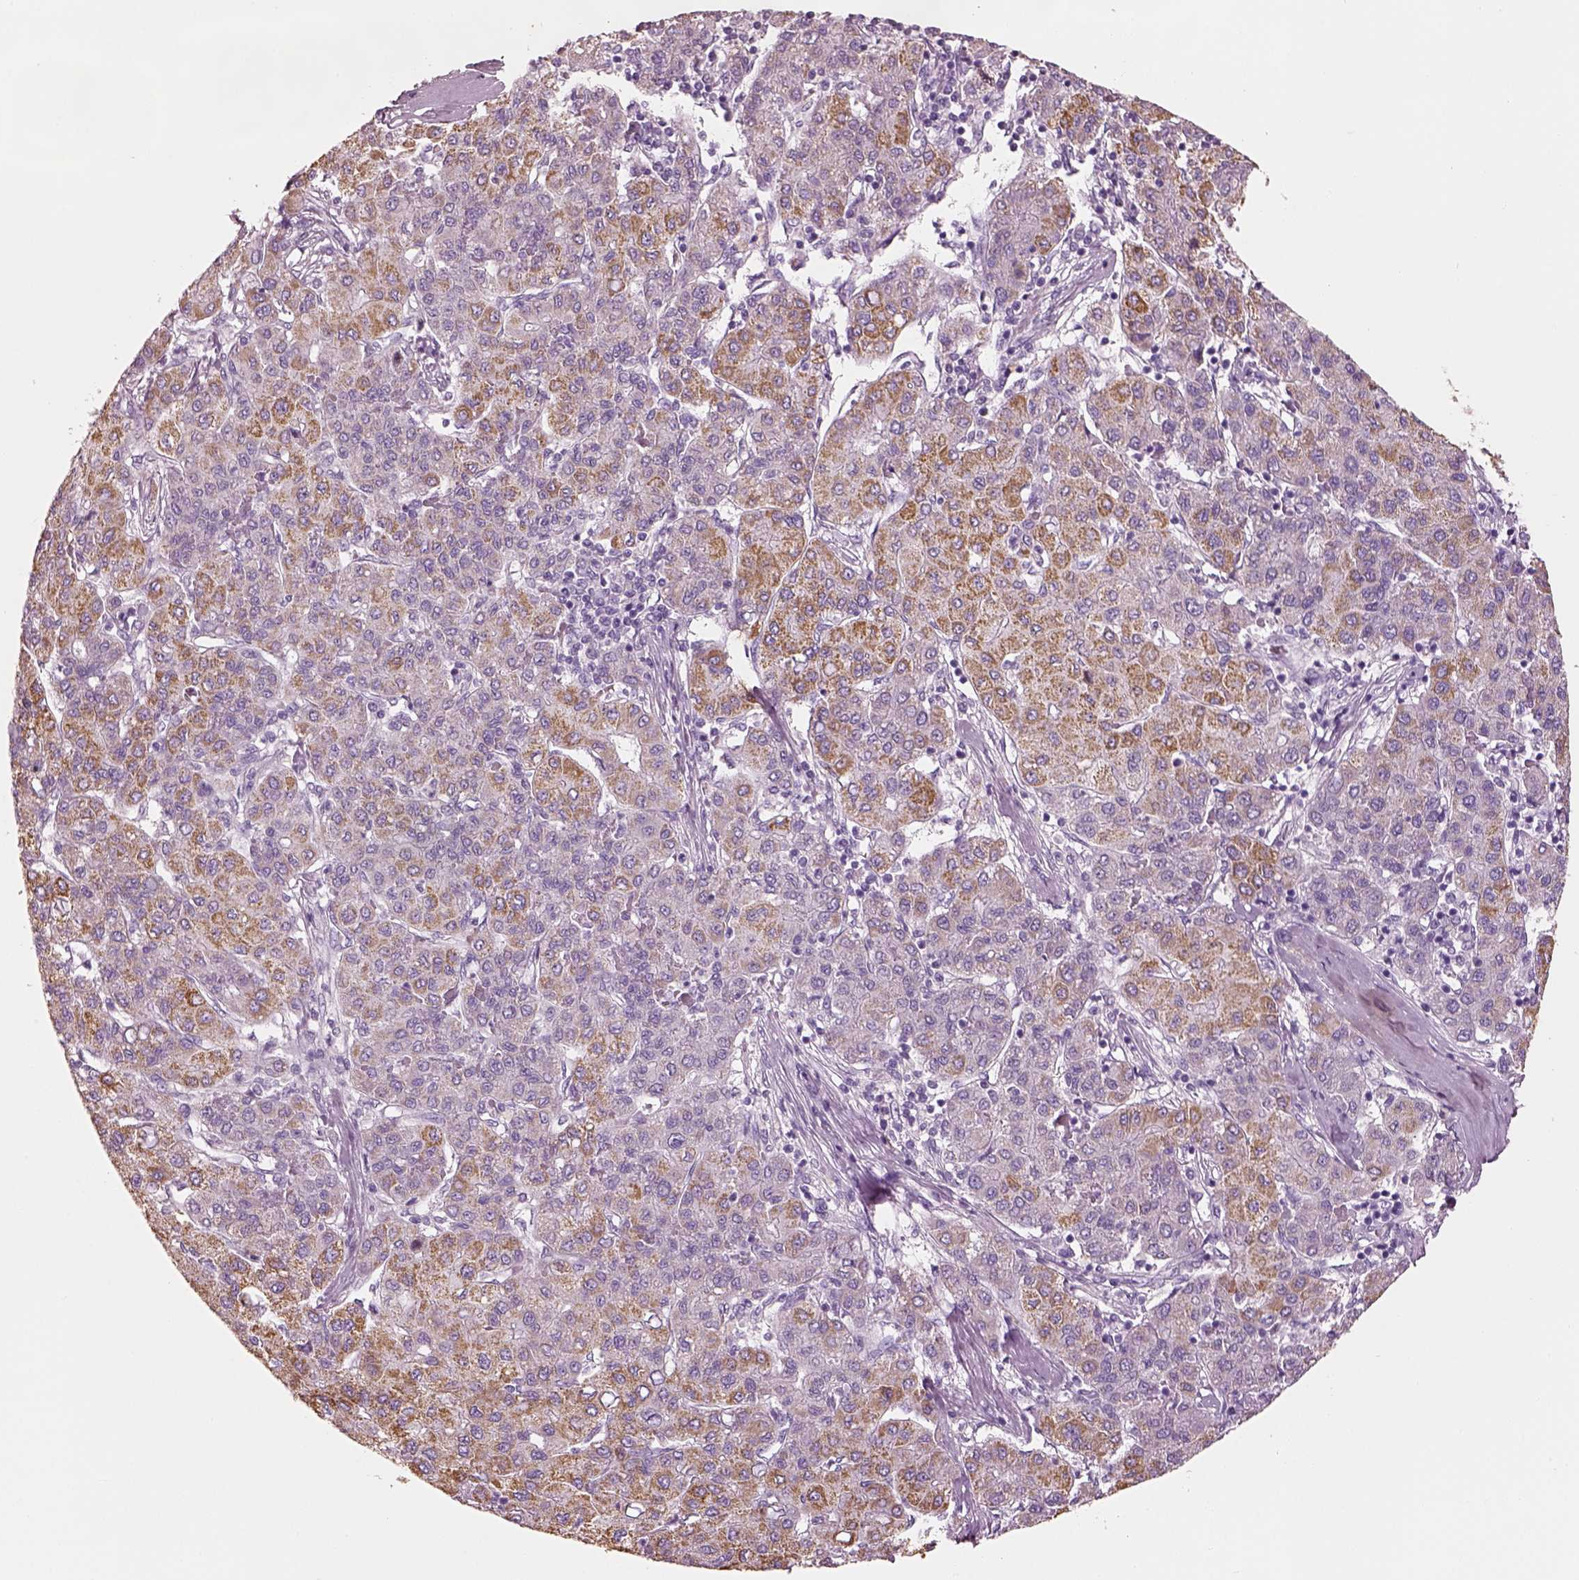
{"staining": {"intensity": "moderate", "quantity": ">75%", "location": "cytoplasmic/membranous"}, "tissue": "liver cancer", "cell_type": "Tumor cells", "image_type": "cancer", "snomed": [{"axis": "morphology", "description": "Carcinoma, Hepatocellular, NOS"}, {"axis": "topography", "description": "Liver"}], "caption": "Moderate cytoplasmic/membranous protein staining is seen in approximately >75% of tumor cells in hepatocellular carcinoma (liver).", "gene": "ELSPBP1", "patient": {"sex": "male", "age": 65}}